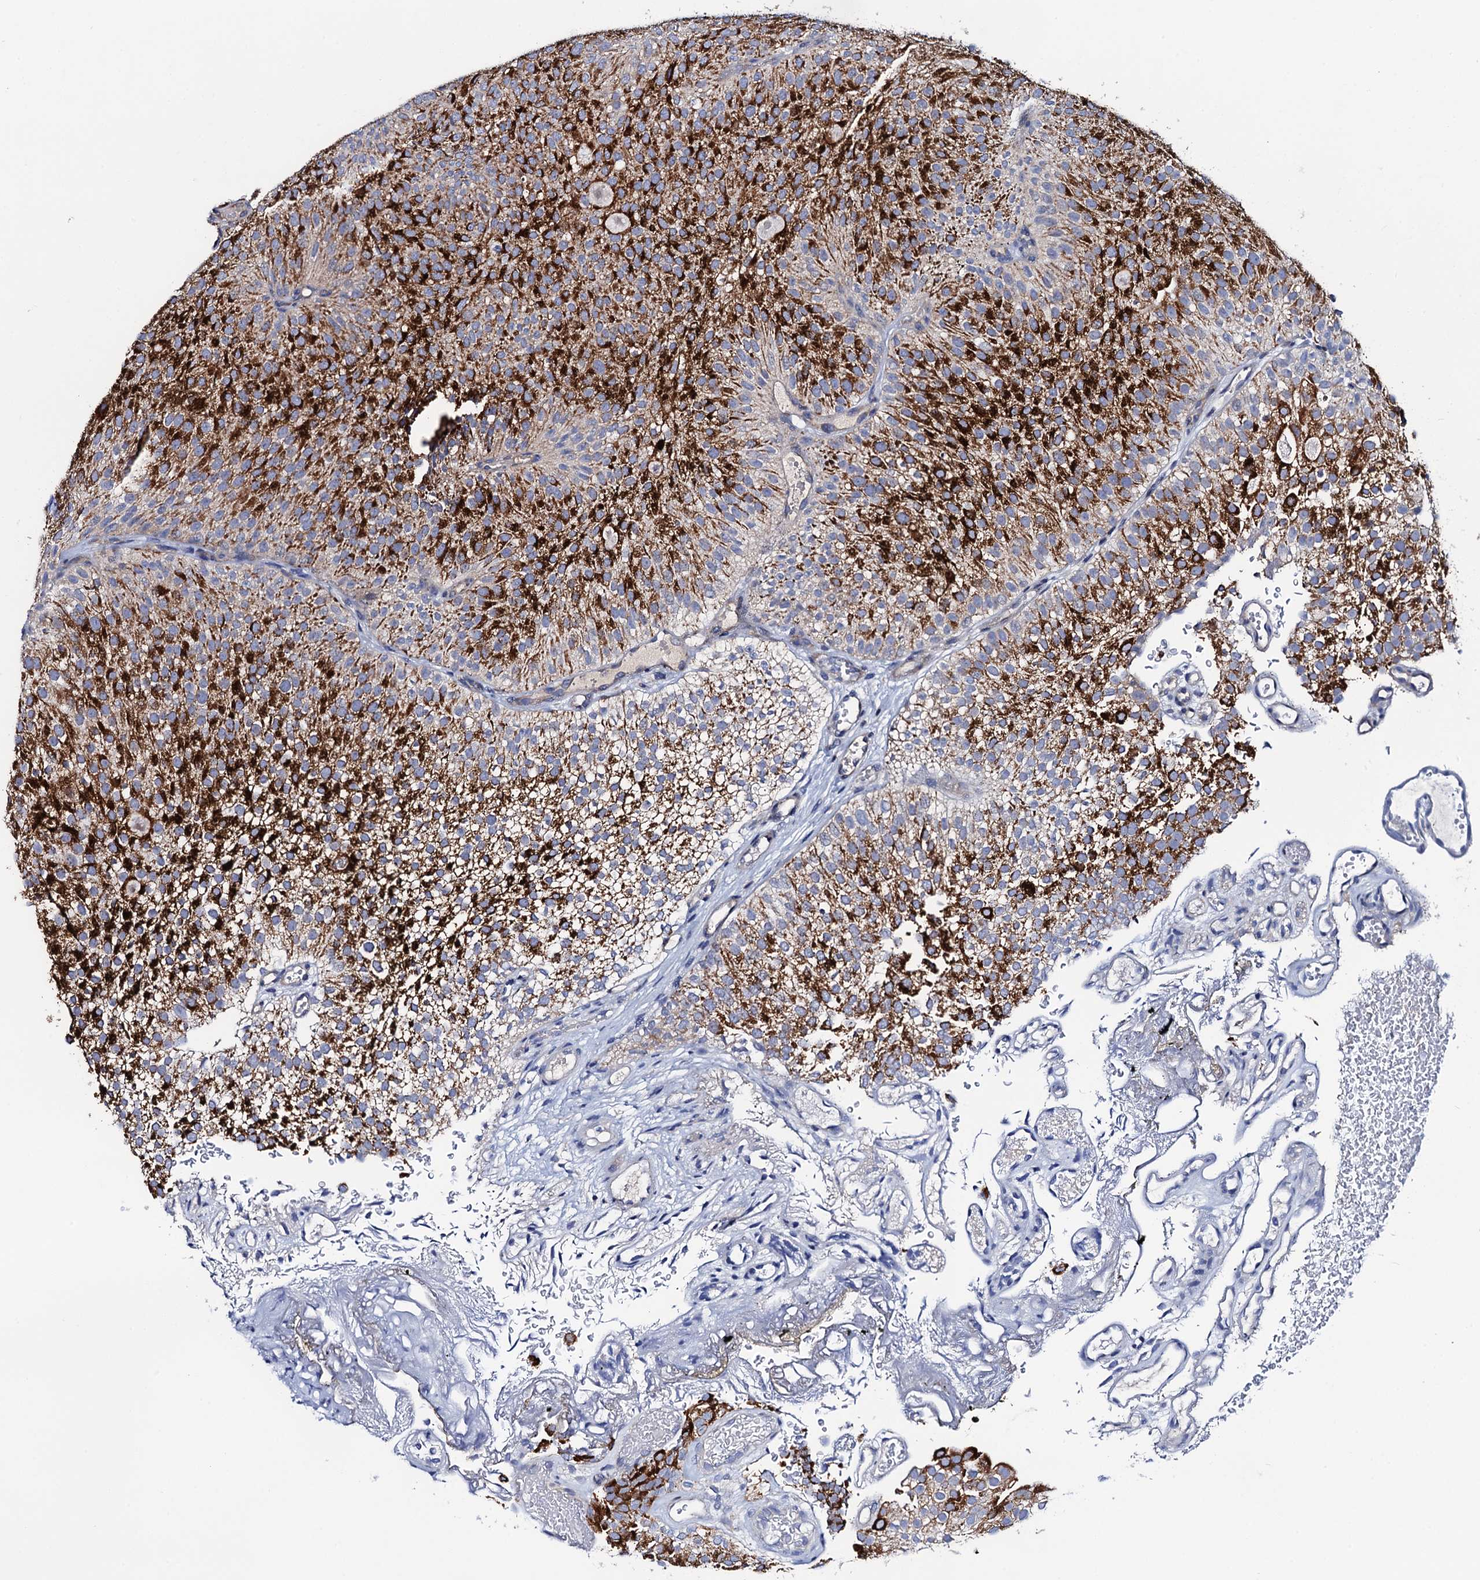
{"staining": {"intensity": "strong", "quantity": ">75%", "location": "cytoplasmic/membranous"}, "tissue": "urothelial cancer", "cell_type": "Tumor cells", "image_type": "cancer", "snomed": [{"axis": "morphology", "description": "Urothelial carcinoma, Low grade"}, {"axis": "topography", "description": "Urinary bladder"}], "caption": "Tumor cells show high levels of strong cytoplasmic/membranous expression in about >75% of cells in human urothelial carcinoma (low-grade).", "gene": "MRPL48", "patient": {"sex": "male", "age": 78}}